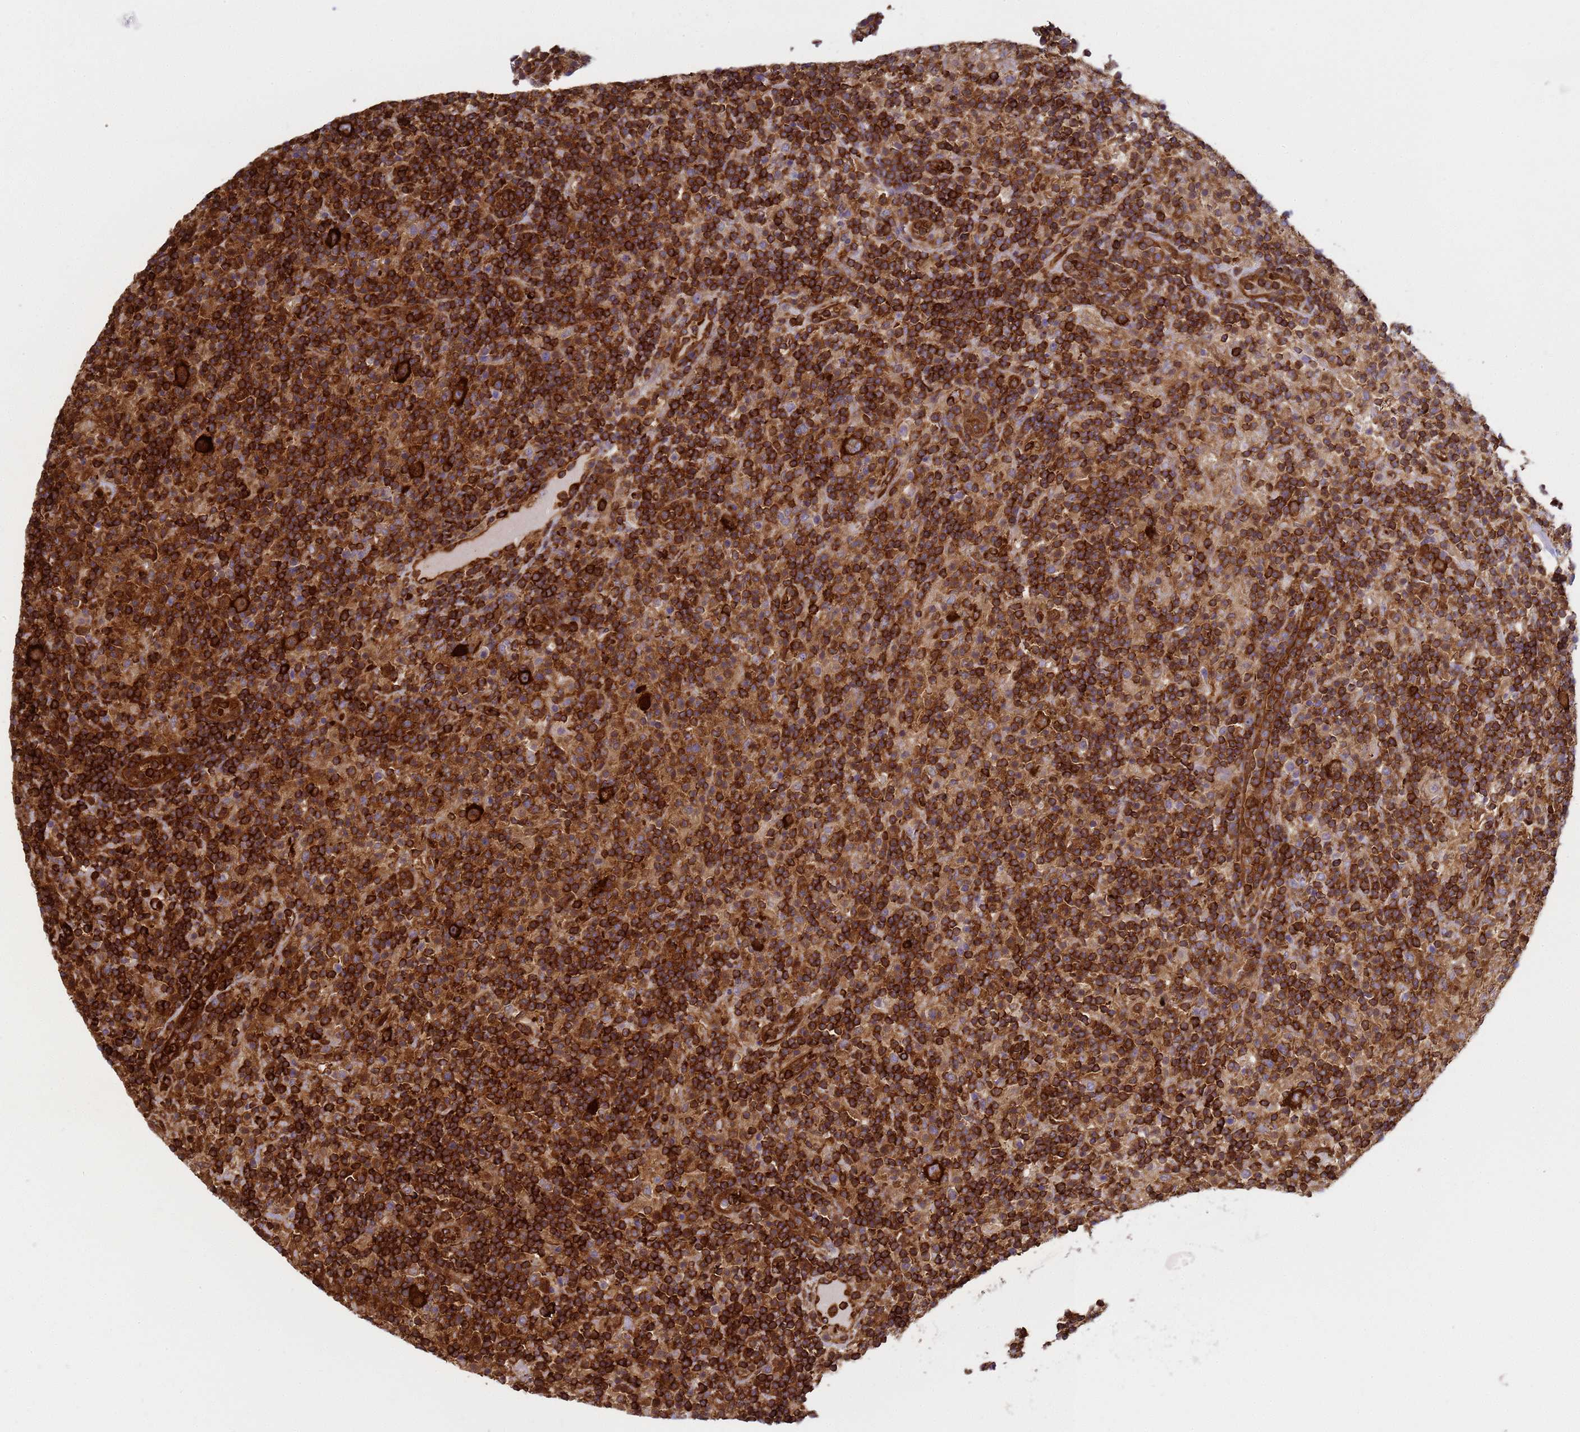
{"staining": {"intensity": "strong", "quantity": ">75%", "location": "cytoplasmic/membranous"}, "tissue": "lymphoma", "cell_type": "Tumor cells", "image_type": "cancer", "snomed": [{"axis": "morphology", "description": "Hodgkin's disease, NOS"}, {"axis": "topography", "description": "Lymph node"}], "caption": "A photomicrograph of lymphoma stained for a protein exhibits strong cytoplasmic/membranous brown staining in tumor cells. (Brightfield microscopy of DAB IHC at high magnification).", "gene": "ZBTB8OS", "patient": {"sex": "male", "age": 70}}